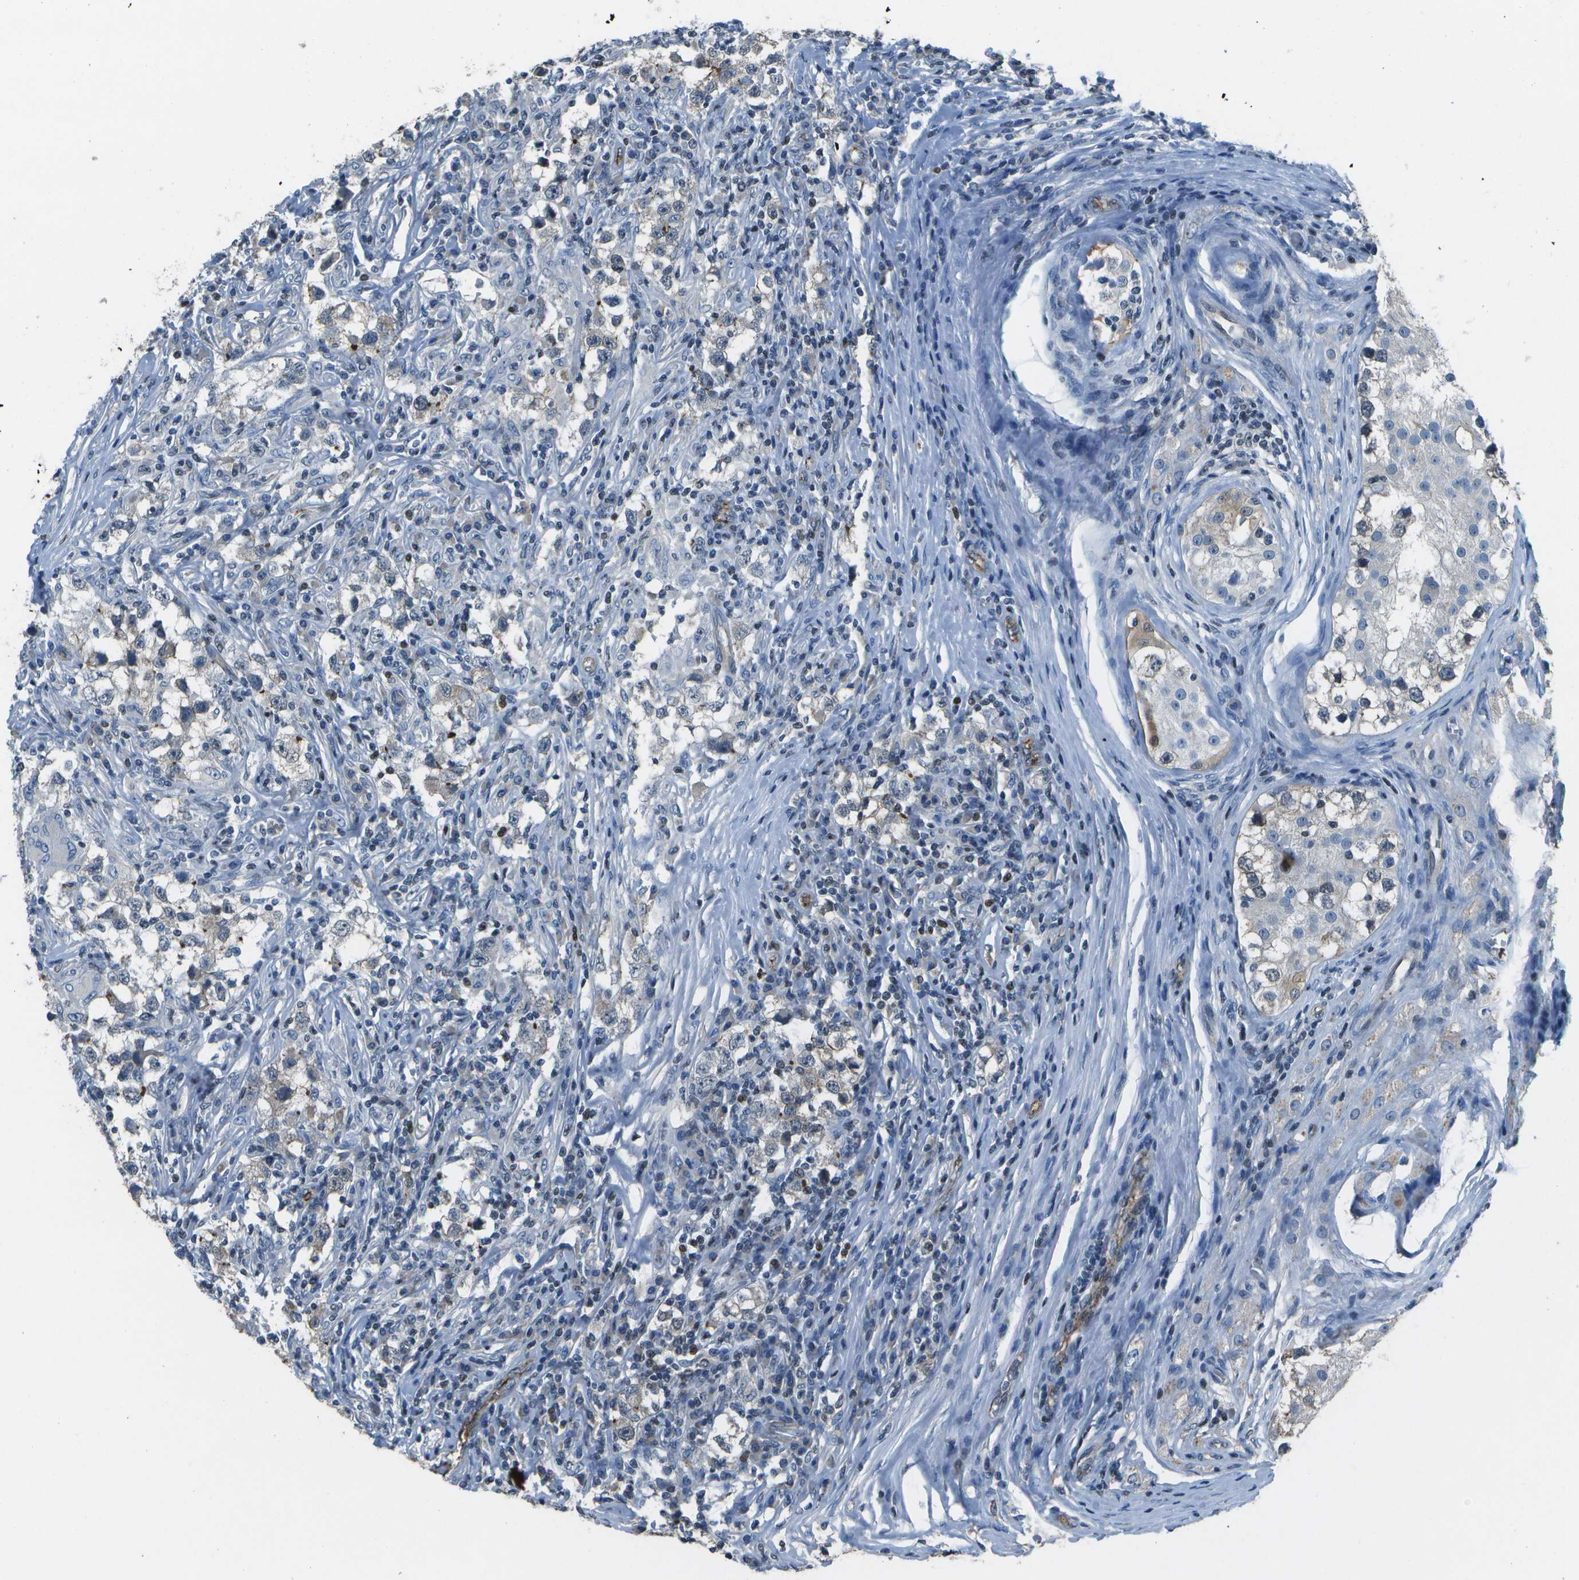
{"staining": {"intensity": "weak", "quantity": "<25%", "location": "cytoplasmic/membranous"}, "tissue": "testis cancer", "cell_type": "Tumor cells", "image_type": "cancer", "snomed": [{"axis": "morphology", "description": "Carcinoma, Embryonal, NOS"}, {"axis": "topography", "description": "Testis"}], "caption": "Tumor cells show no significant protein expression in testis cancer (embryonal carcinoma).", "gene": "PDLIM1", "patient": {"sex": "male", "age": 21}}